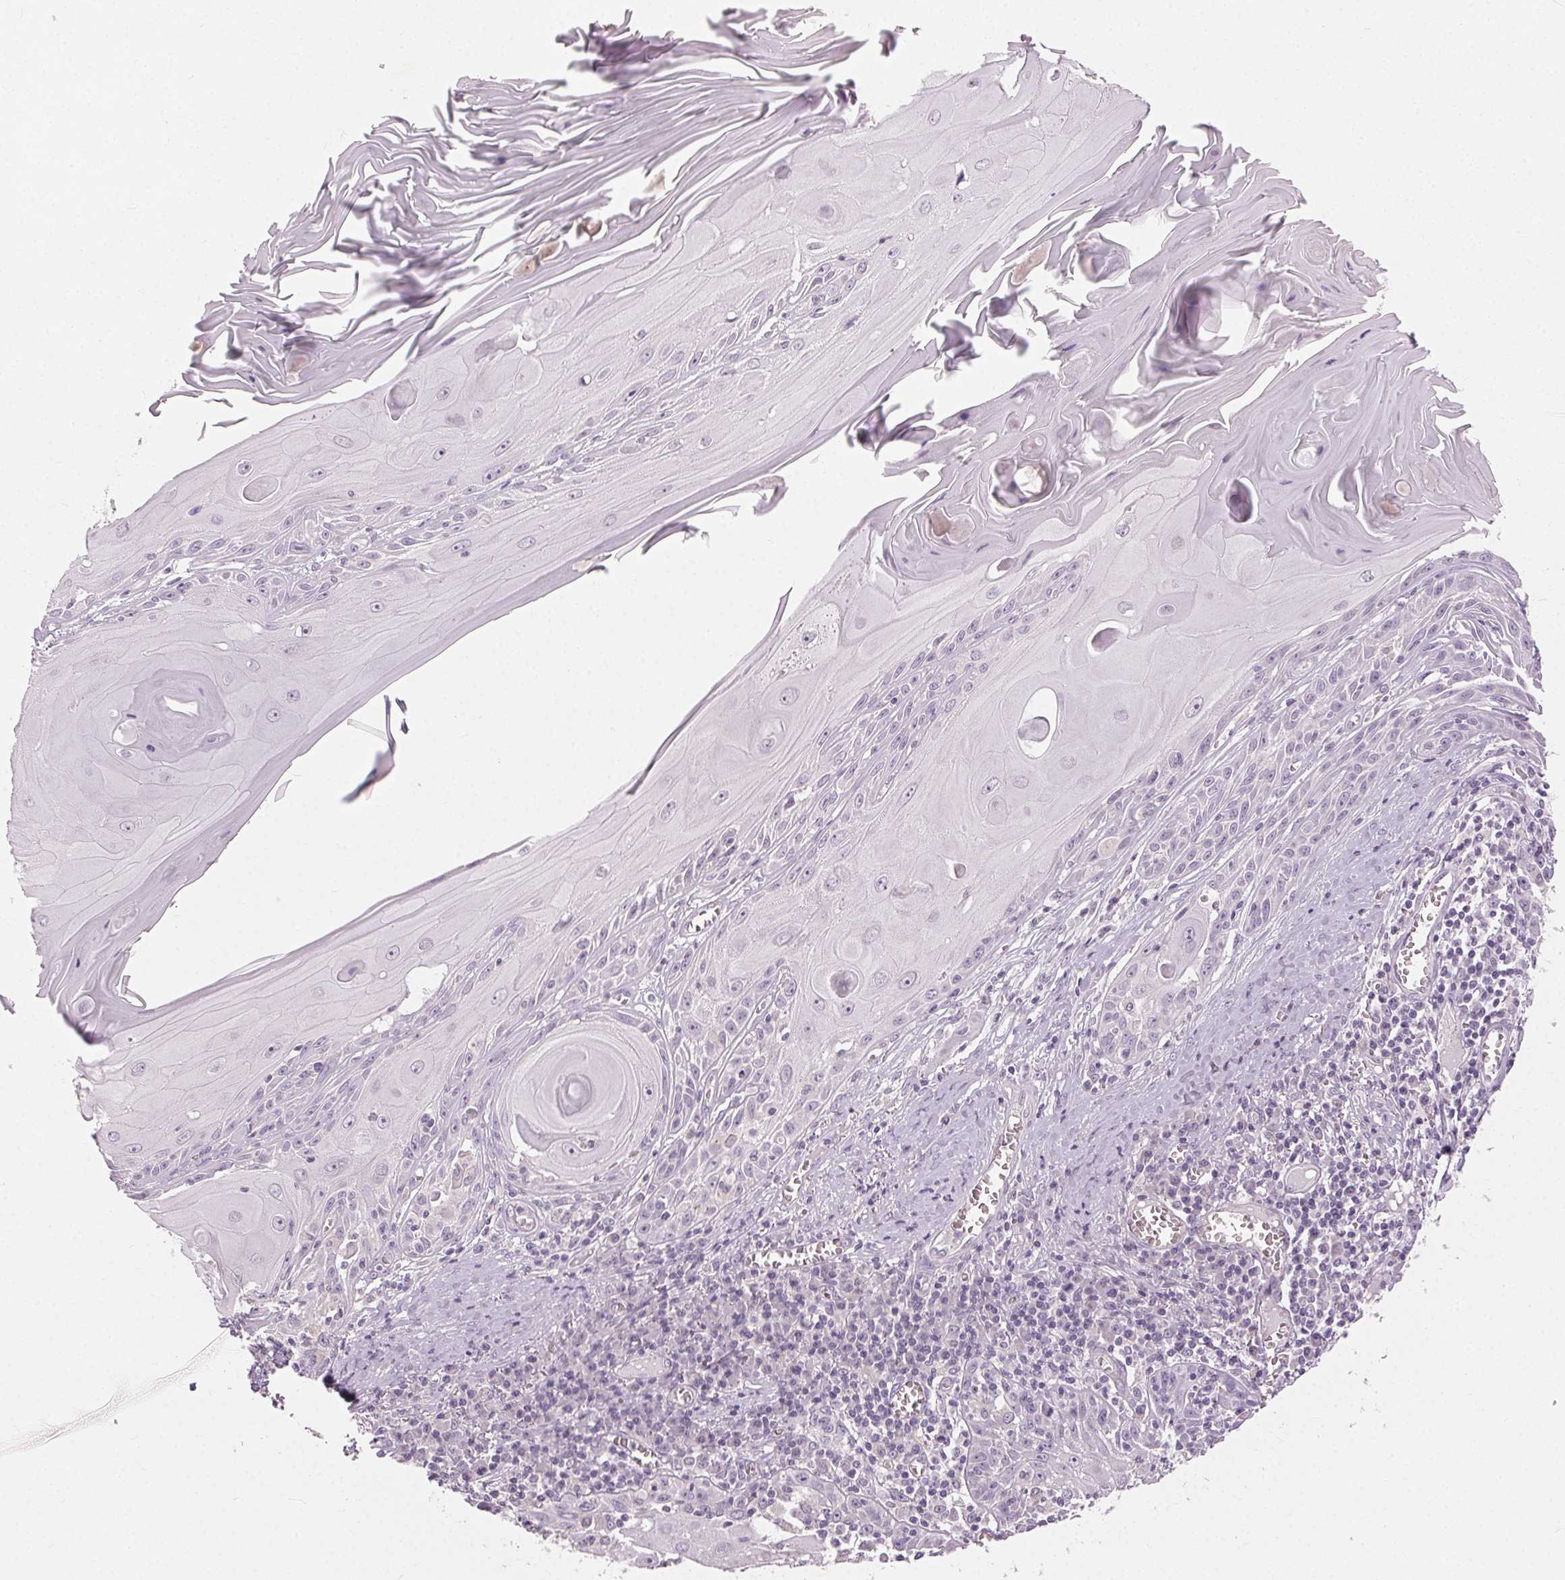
{"staining": {"intensity": "negative", "quantity": "none", "location": "none"}, "tissue": "skin cancer", "cell_type": "Tumor cells", "image_type": "cancer", "snomed": [{"axis": "morphology", "description": "Squamous cell carcinoma, NOS"}, {"axis": "topography", "description": "Skin"}, {"axis": "topography", "description": "Vulva"}], "caption": "Immunohistochemical staining of skin squamous cell carcinoma reveals no significant positivity in tumor cells.", "gene": "CLTRN", "patient": {"sex": "female", "age": 85}}